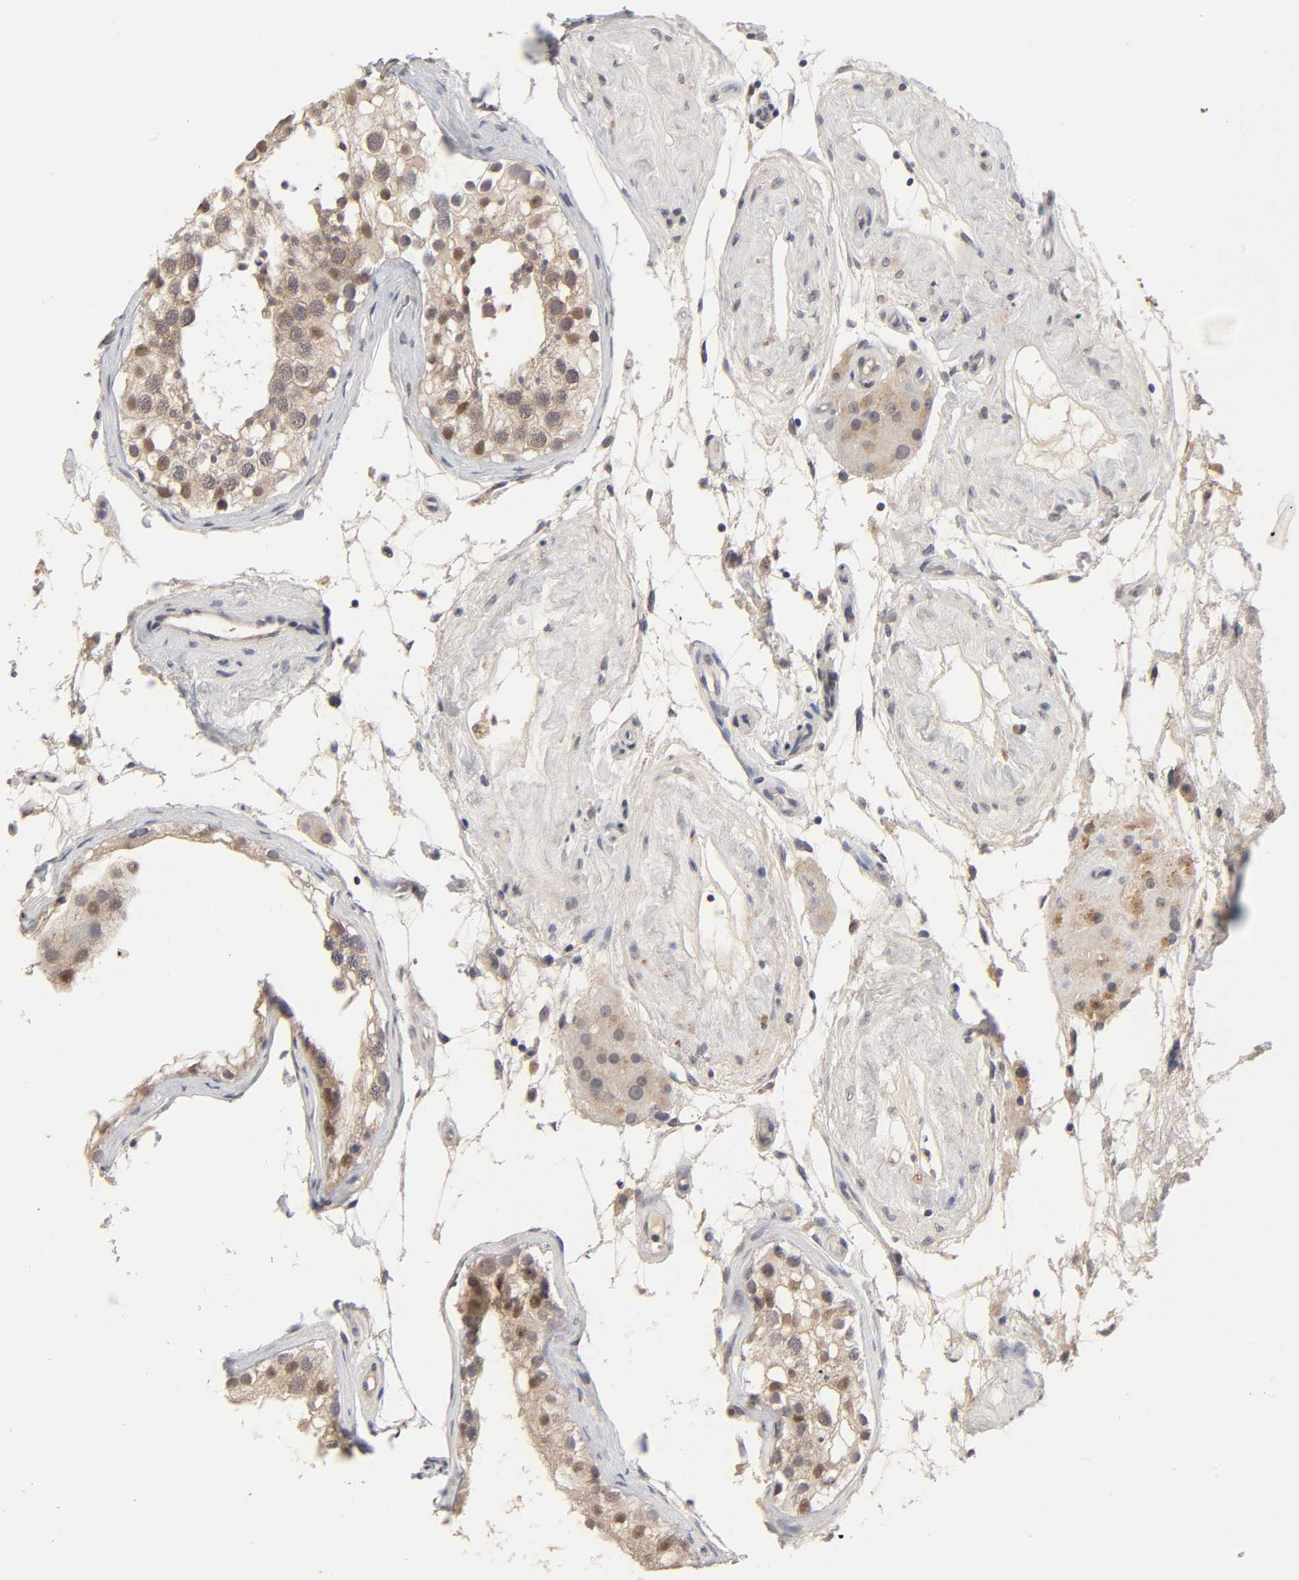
{"staining": {"intensity": "strong", "quantity": ">75%", "location": "cytoplasmic/membranous,nuclear"}, "tissue": "testis", "cell_type": "Cells in seminiferous ducts", "image_type": "normal", "snomed": [{"axis": "morphology", "description": "Normal tissue, NOS"}, {"axis": "topography", "description": "Testis"}], "caption": "Testis stained with a brown dye displays strong cytoplasmic/membranous,nuclear positive expression in approximately >75% of cells in seminiferous ducts.", "gene": "EP300", "patient": {"sex": "male", "age": 68}}